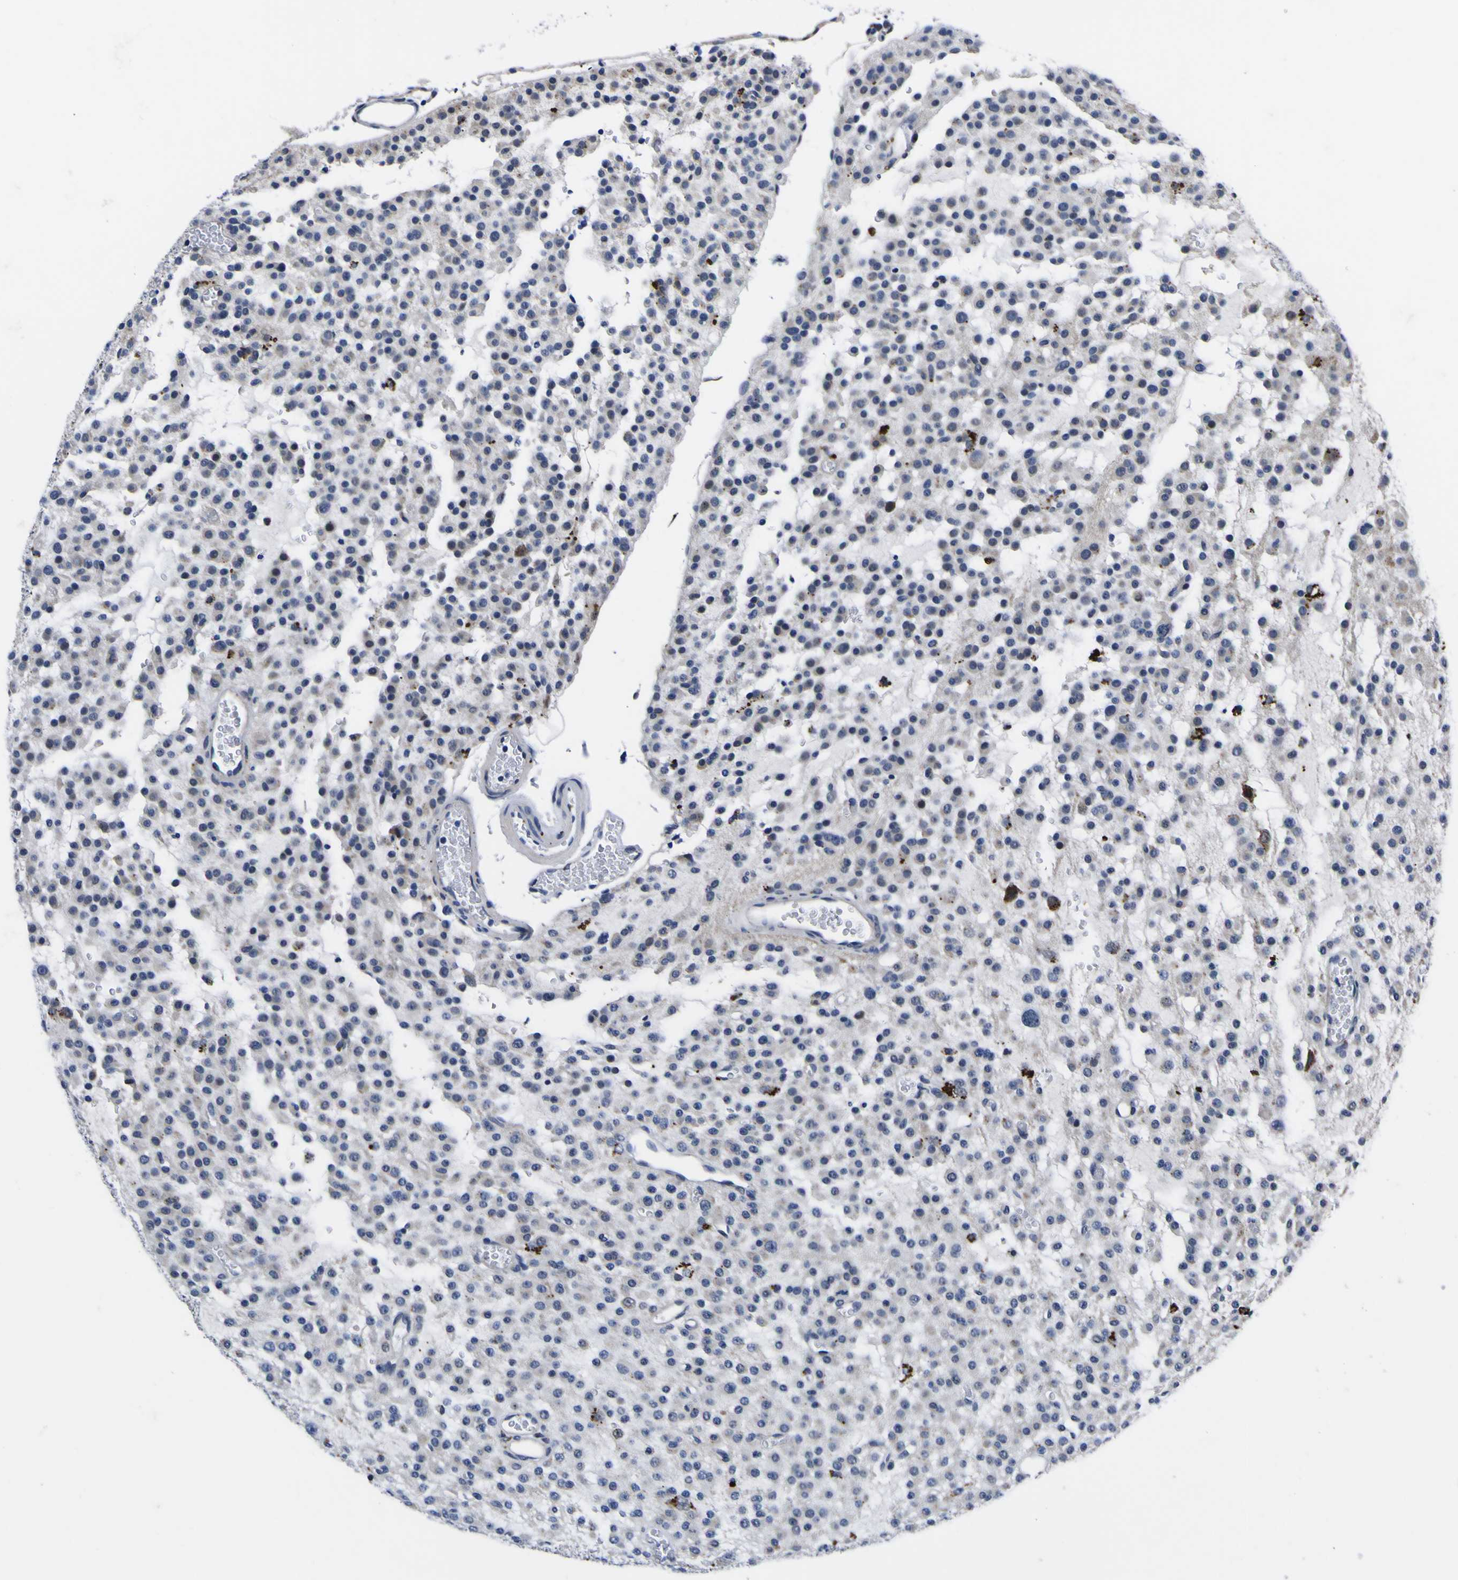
{"staining": {"intensity": "negative", "quantity": "none", "location": "none"}, "tissue": "glioma", "cell_type": "Tumor cells", "image_type": "cancer", "snomed": [{"axis": "morphology", "description": "Glioma, malignant, Low grade"}, {"axis": "topography", "description": "Brain"}], "caption": "This is an immunohistochemistry image of human glioma. There is no positivity in tumor cells.", "gene": "IGFLR1", "patient": {"sex": "male", "age": 38}}